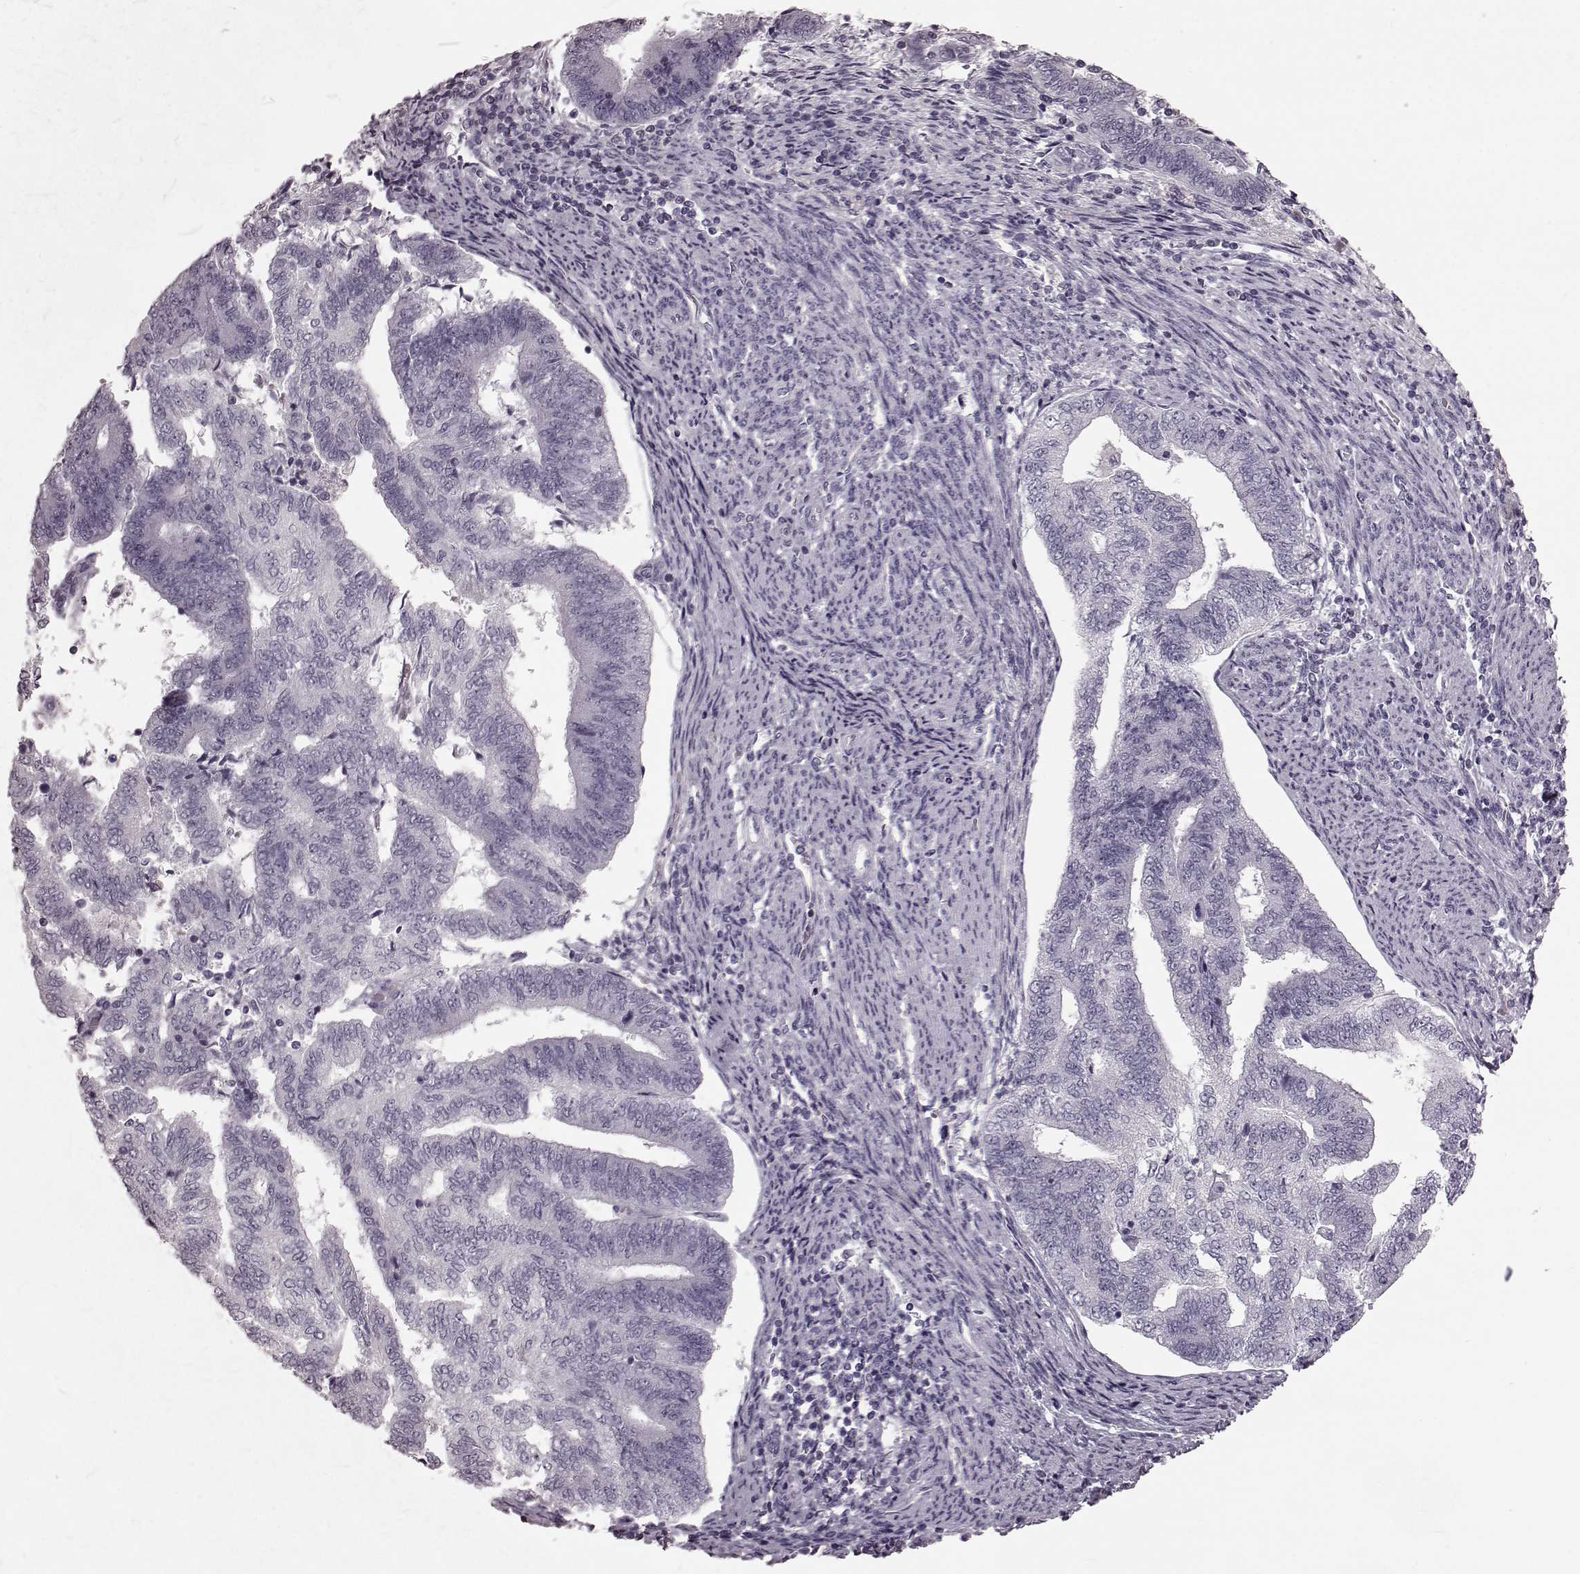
{"staining": {"intensity": "negative", "quantity": "none", "location": "none"}, "tissue": "endometrial cancer", "cell_type": "Tumor cells", "image_type": "cancer", "snomed": [{"axis": "morphology", "description": "Adenocarcinoma, NOS"}, {"axis": "topography", "description": "Endometrium"}], "caption": "Immunohistochemical staining of human endometrial cancer (adenocarcinoma) shows no significant staining in tumor cells.", "gene": "CST7", "patient": {"sex": "female", "age": 65}}